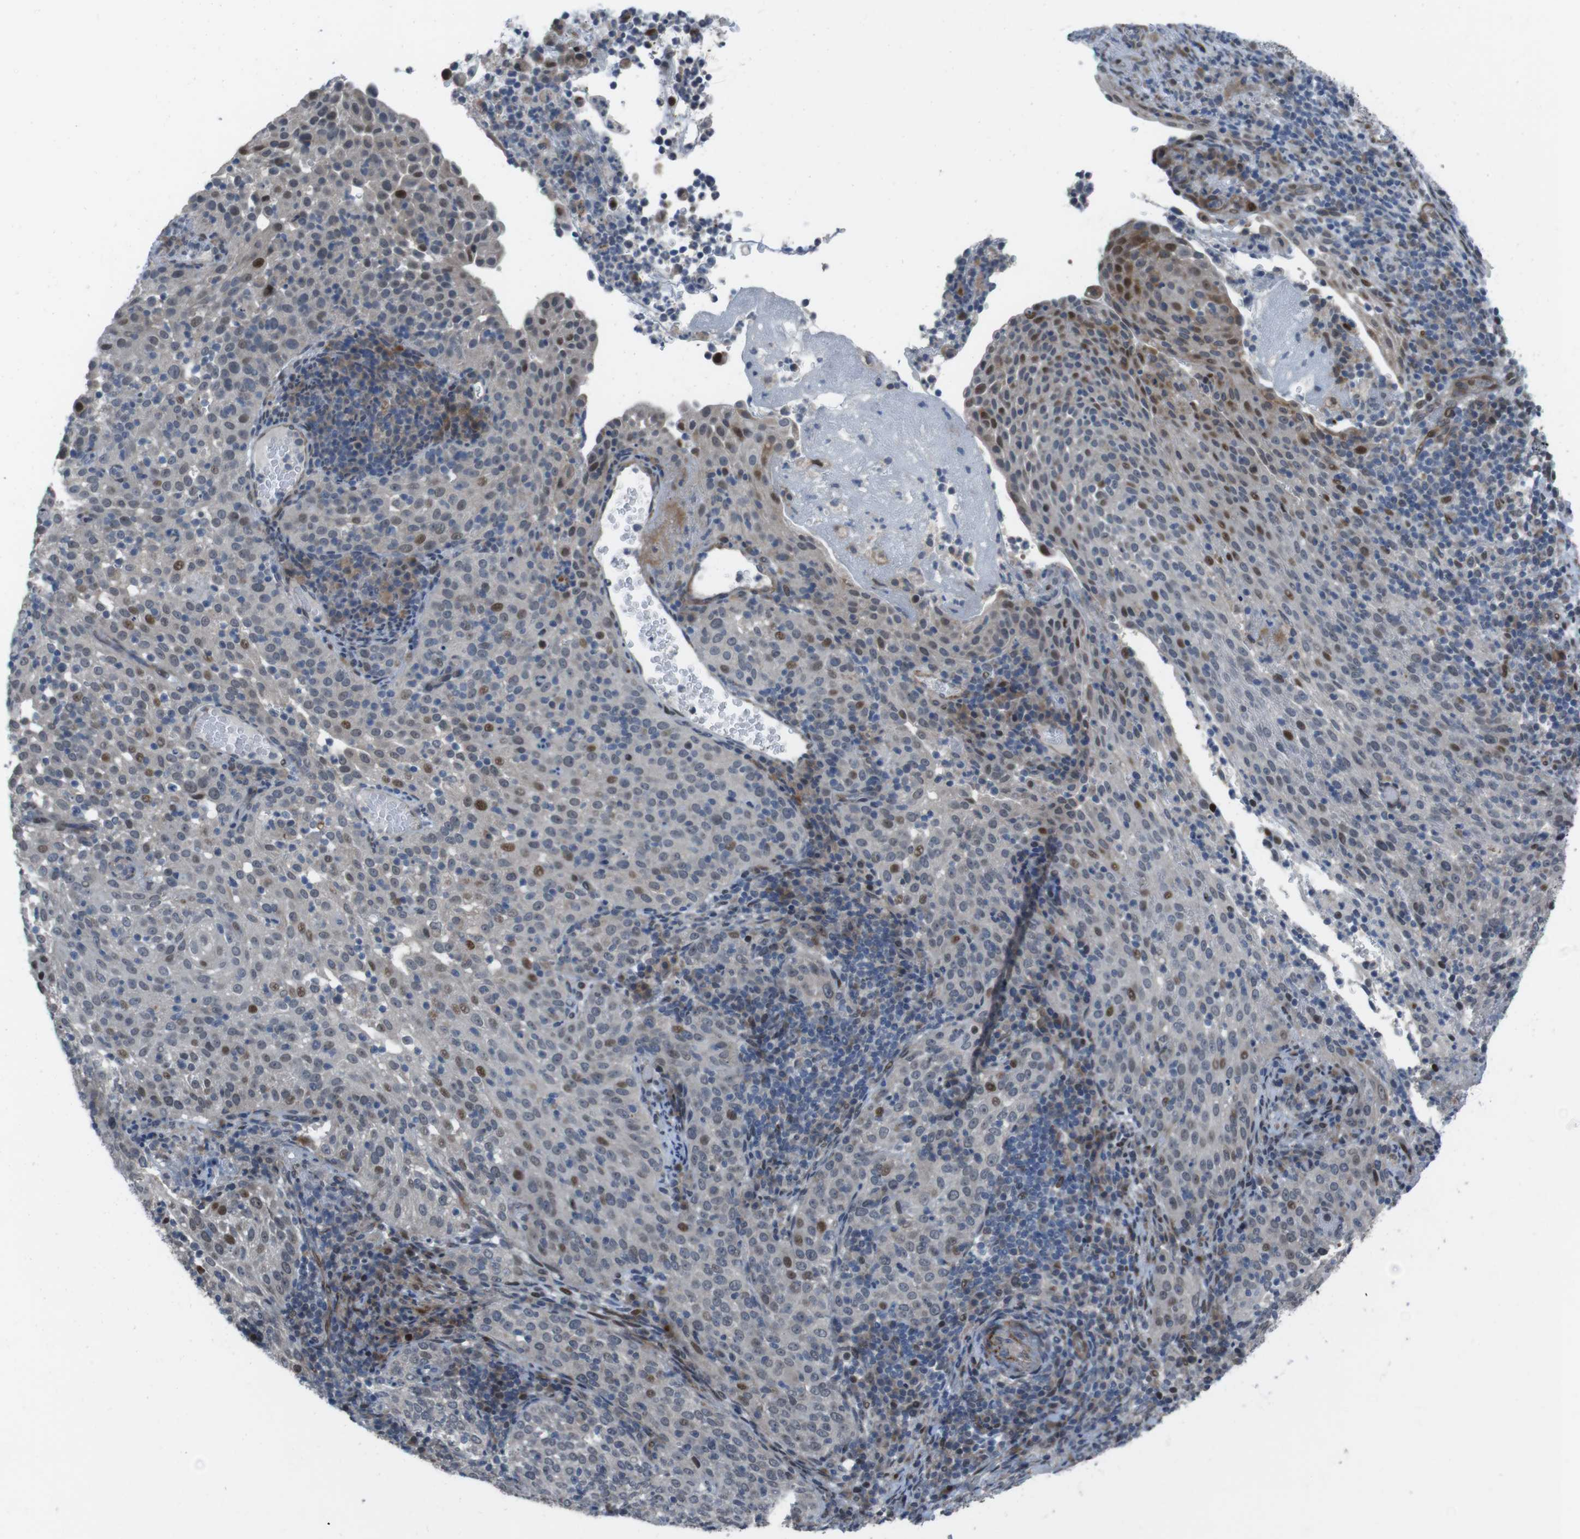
{"staining": {"intensity": "moderate", "quantity": "<25%", "location": "nuclear"}, "tissue": "cervical cancer", "cell_type": "Tumor cells", "image_type": "cancer", "snomed": [{"axis": "morphology", "description": "Squamous cell carcinoma, NOS"}, {"axis": "topography", "description": "Cervix"}], "caption": "Protein analysis of cervical cancer (squamous cell carcinoma) tissue reveals moderate nuclear expression in approximately <25% of tumor cells. Immunohistochemistry (ihc) stains the protein of interest in brown and the nuclei are stained blue.", "gene": "PBRM1", "patient": {"sex": "female", "age": 51}}